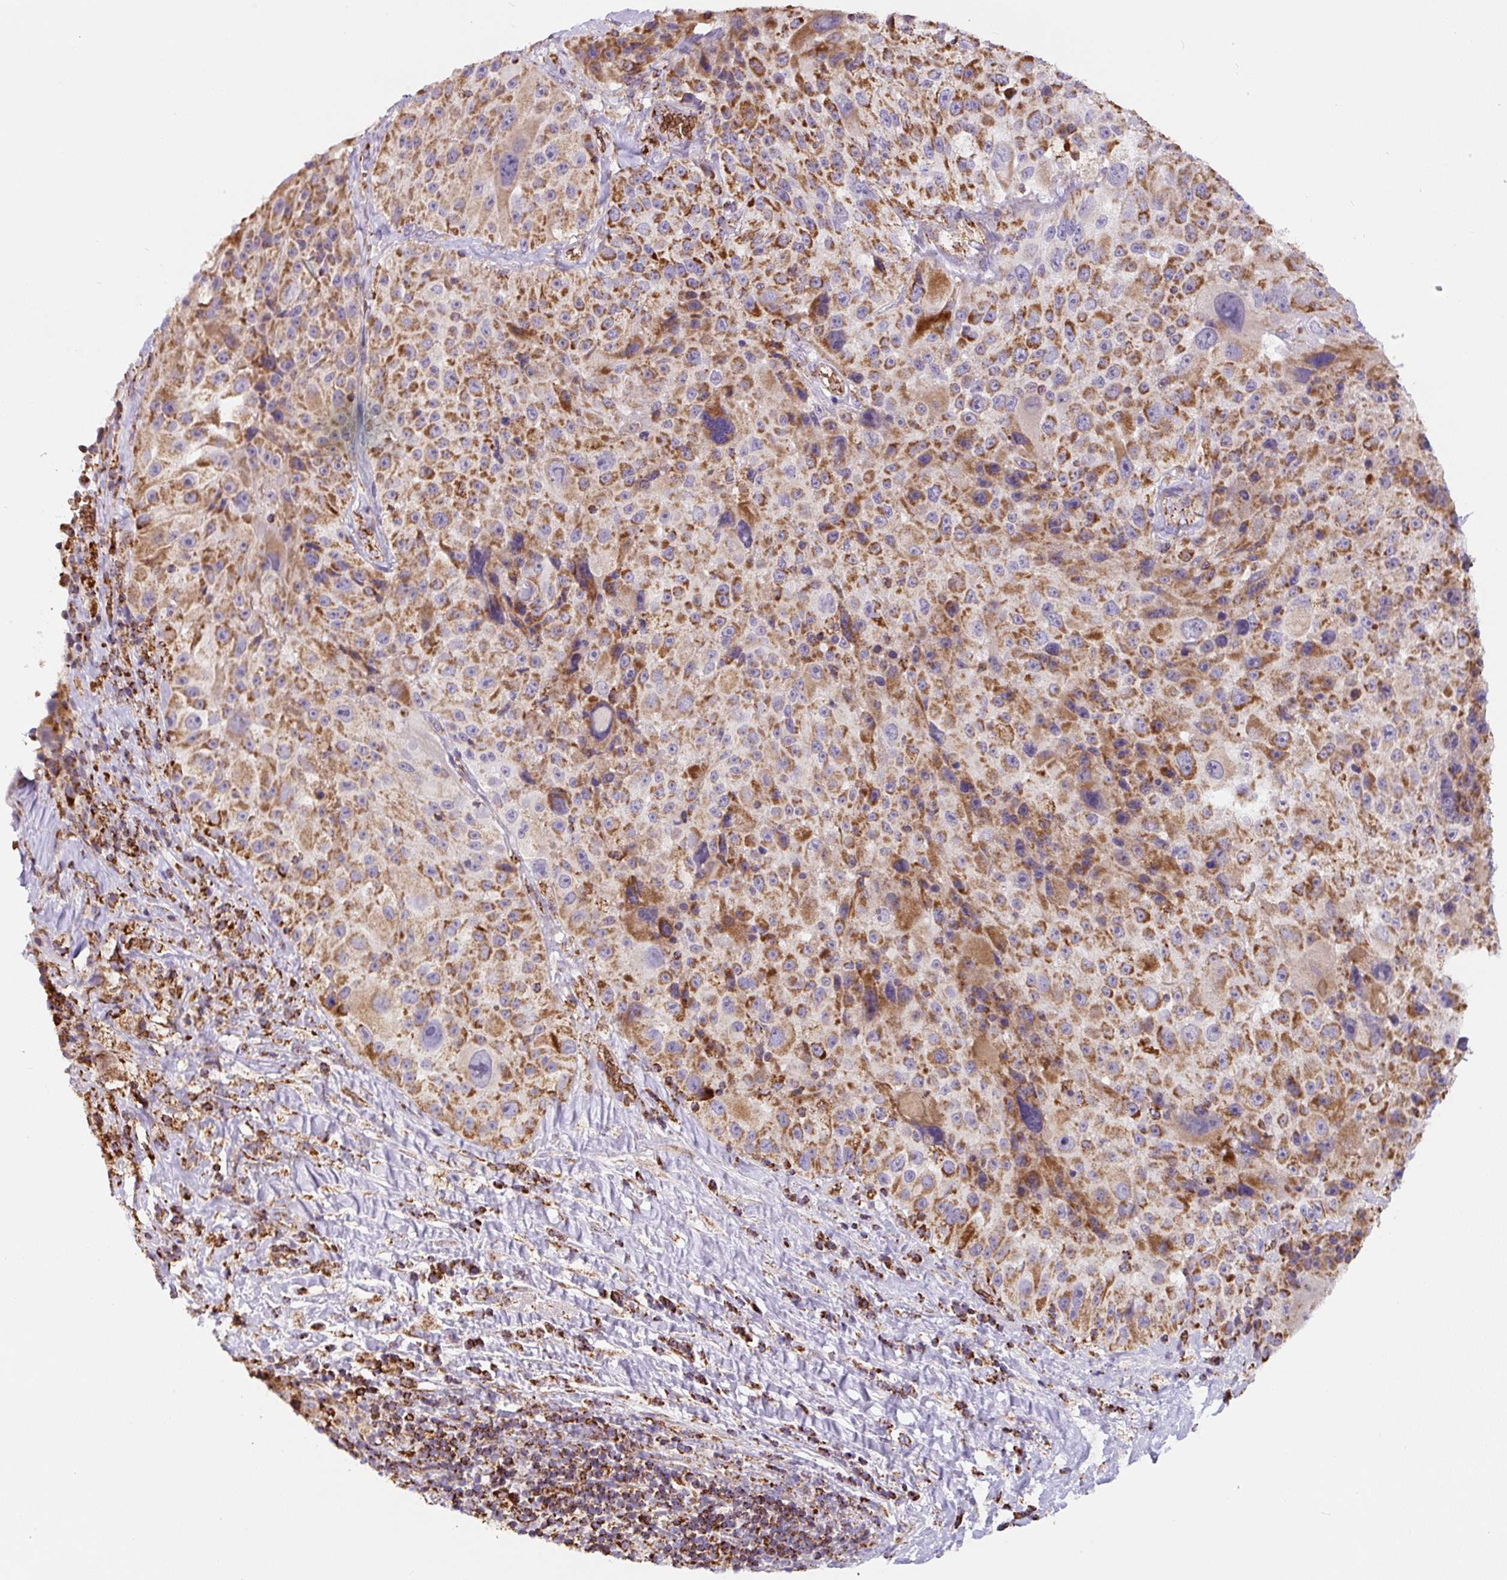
{"staining": {"intensity": "strong", "quantity": ">75%", "location": "cytoplasmic/membranous"}, "tissue": "melanoma", "cell_type": "Tumor cells", "image_type": "cancer", "snomed": [{"axis": "morphology", "description": "Malignant melanoma, Metastatic site"}, {"axis": "topography", "description": "Lymph node"}], "caption": "Protein analysis of malignant melanoma (metastatic site) tissue displays strong cytoplasmic/membranous staining in about >75% of tumor cells.", "gene": "MT-CO2", "patient": {"sex": "male", "age": 62}}